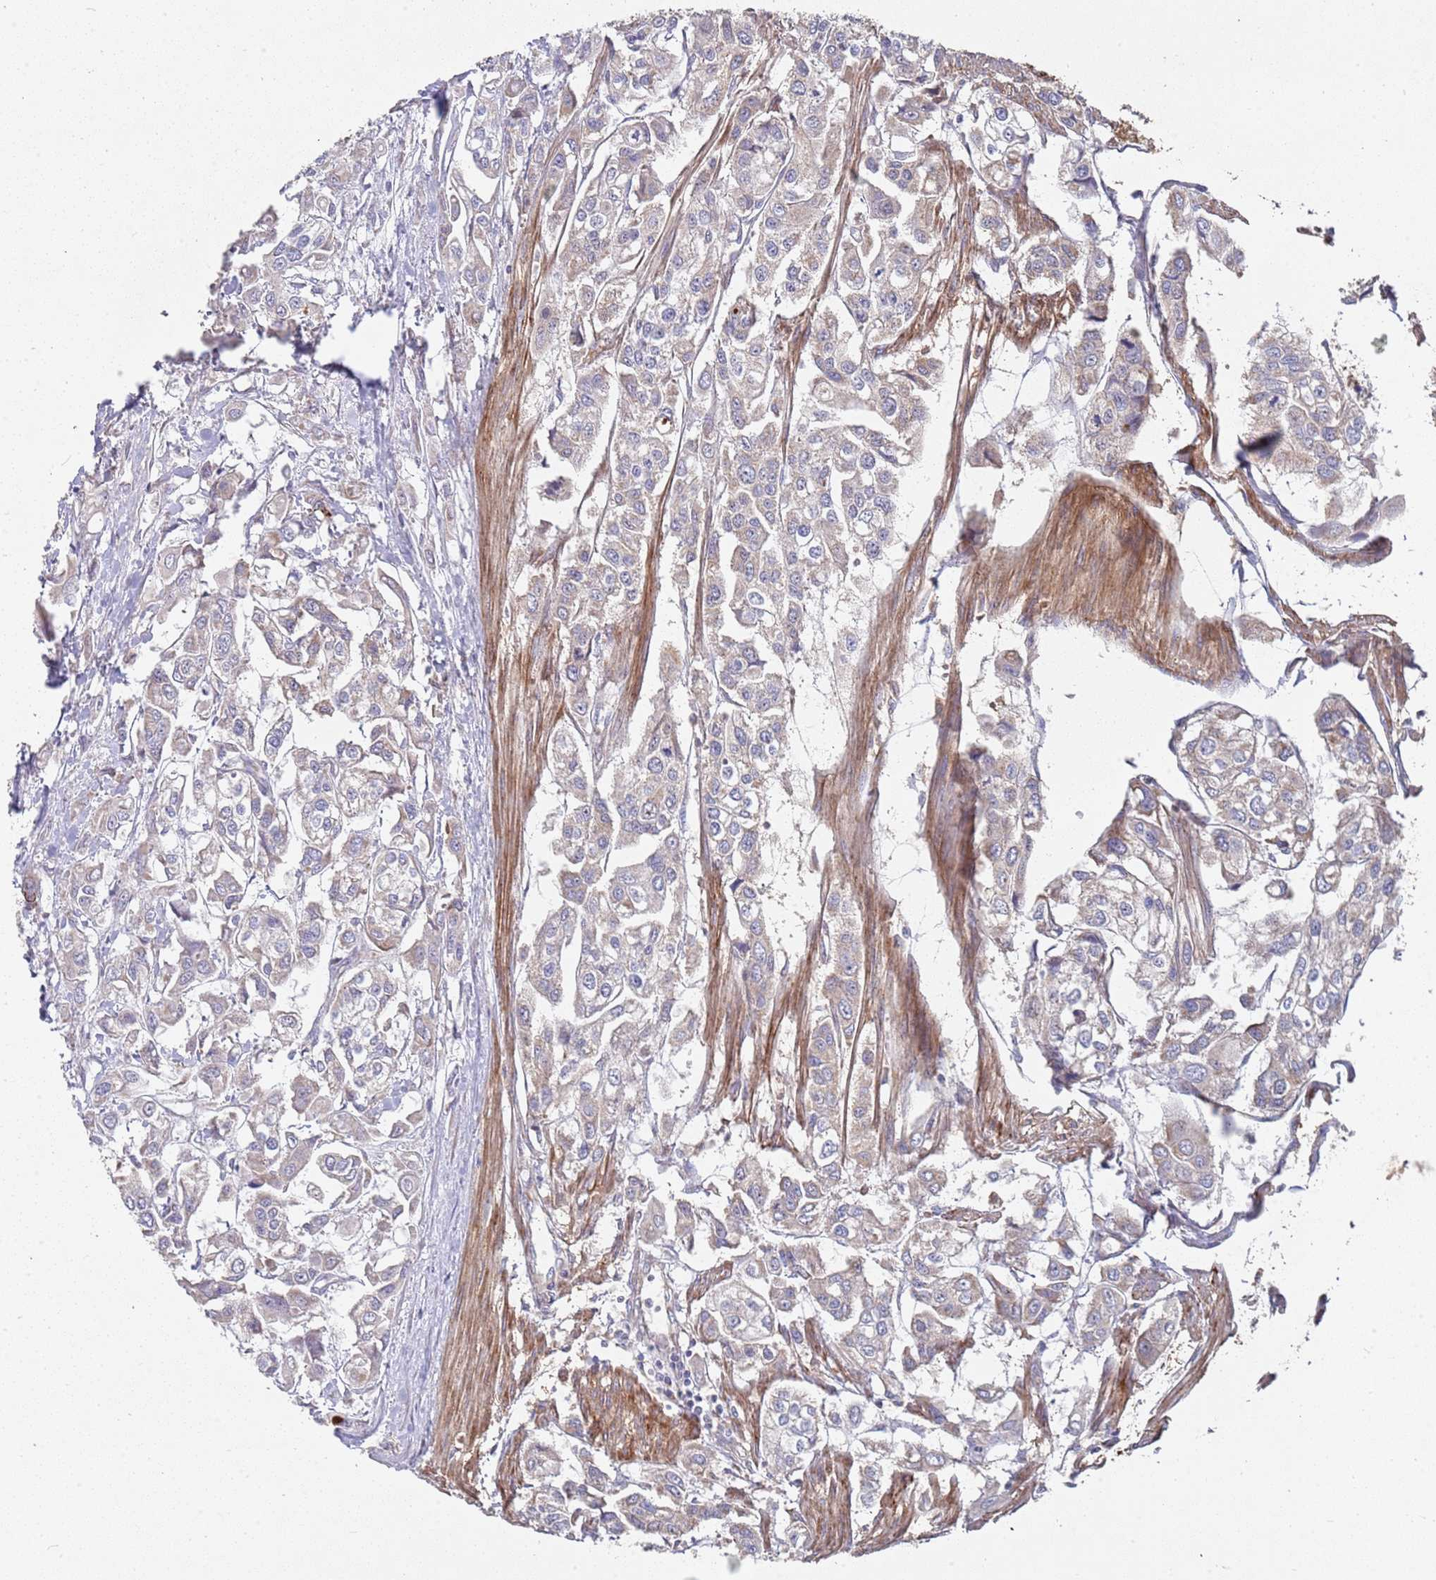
{"staining": {"intensity": "negative", "quantity": "none", "location": "none"}, "tissue": "urothelial cancer", "cell_type": "Tumor cells", "image_type": "cancer", "snomed": [{"axis": "morphology", "description": "Urothelial carcinoma, High grade"}, {"axis": "topography", "description": "Urinary bladder"}], "caption": "A histopathology image of urothelial cancer stained for a protein displays no brown staining in tumor cells. Nuclei are stained in blue.", "gene": "WDFY3", "patient": {"sex": "male", "age": 67}}